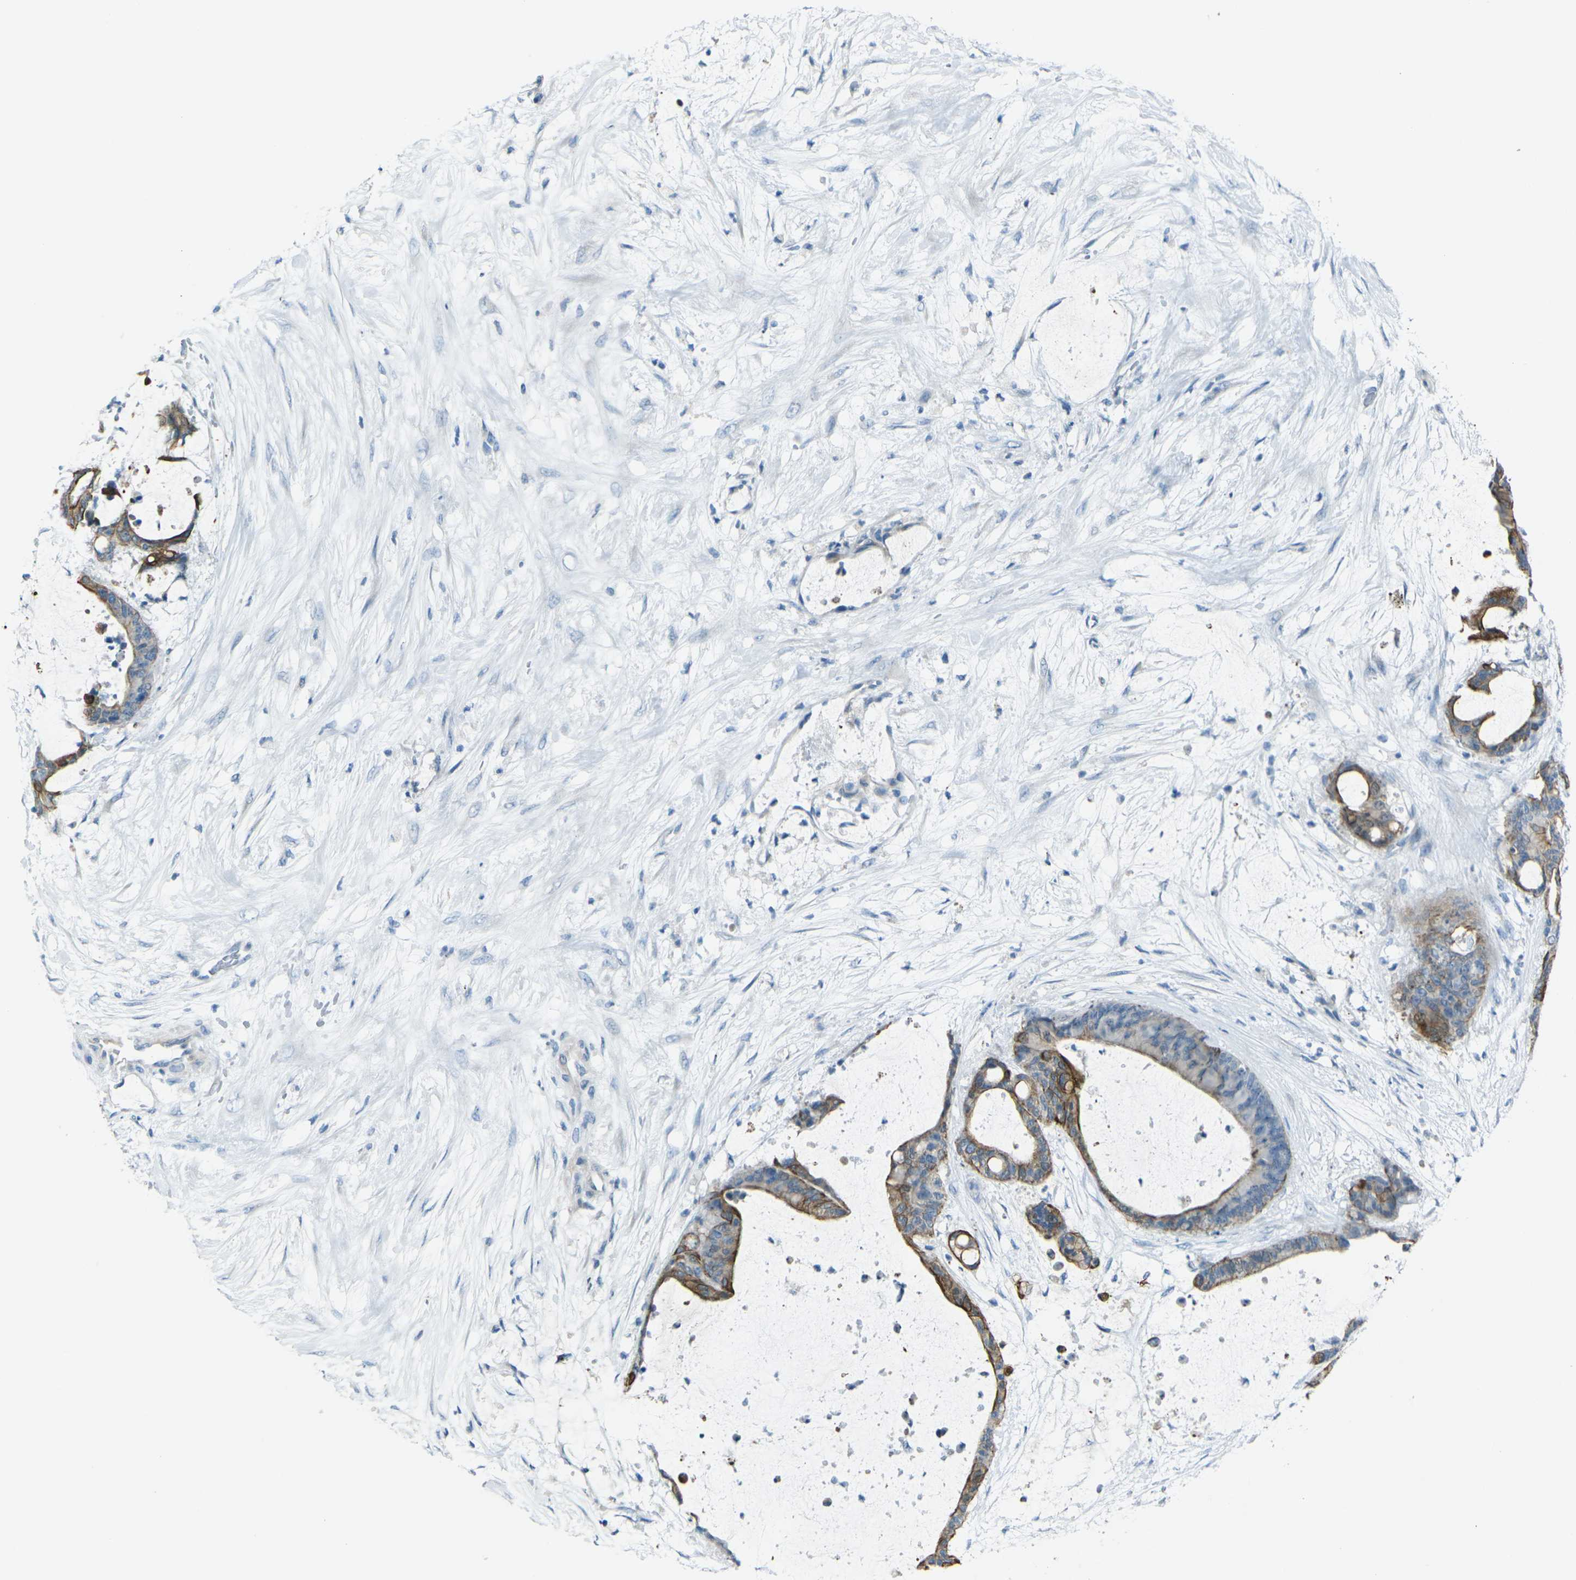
{"staining": {"intensity": "moderate", "quantity": ">75%", "location": "cytoplasmic/membranous"}, "tissue": "liver cancer", "cell_type": "Tumor cells", "image_type": "cancer", "snomed": [{"axis": "morphology", "description": "Cholangiocarcinoma"}, {"axis": "topography", "description": "Liver"}], "caption": "Brown immunohistochemical staining in human liver cholangiocarcinoma shows moderate cytoplasmic/membranous staining in approximately >75% of tumor cells.", "gene": "ANKRD46", "patient": {"sex": "female", "age": 73}}